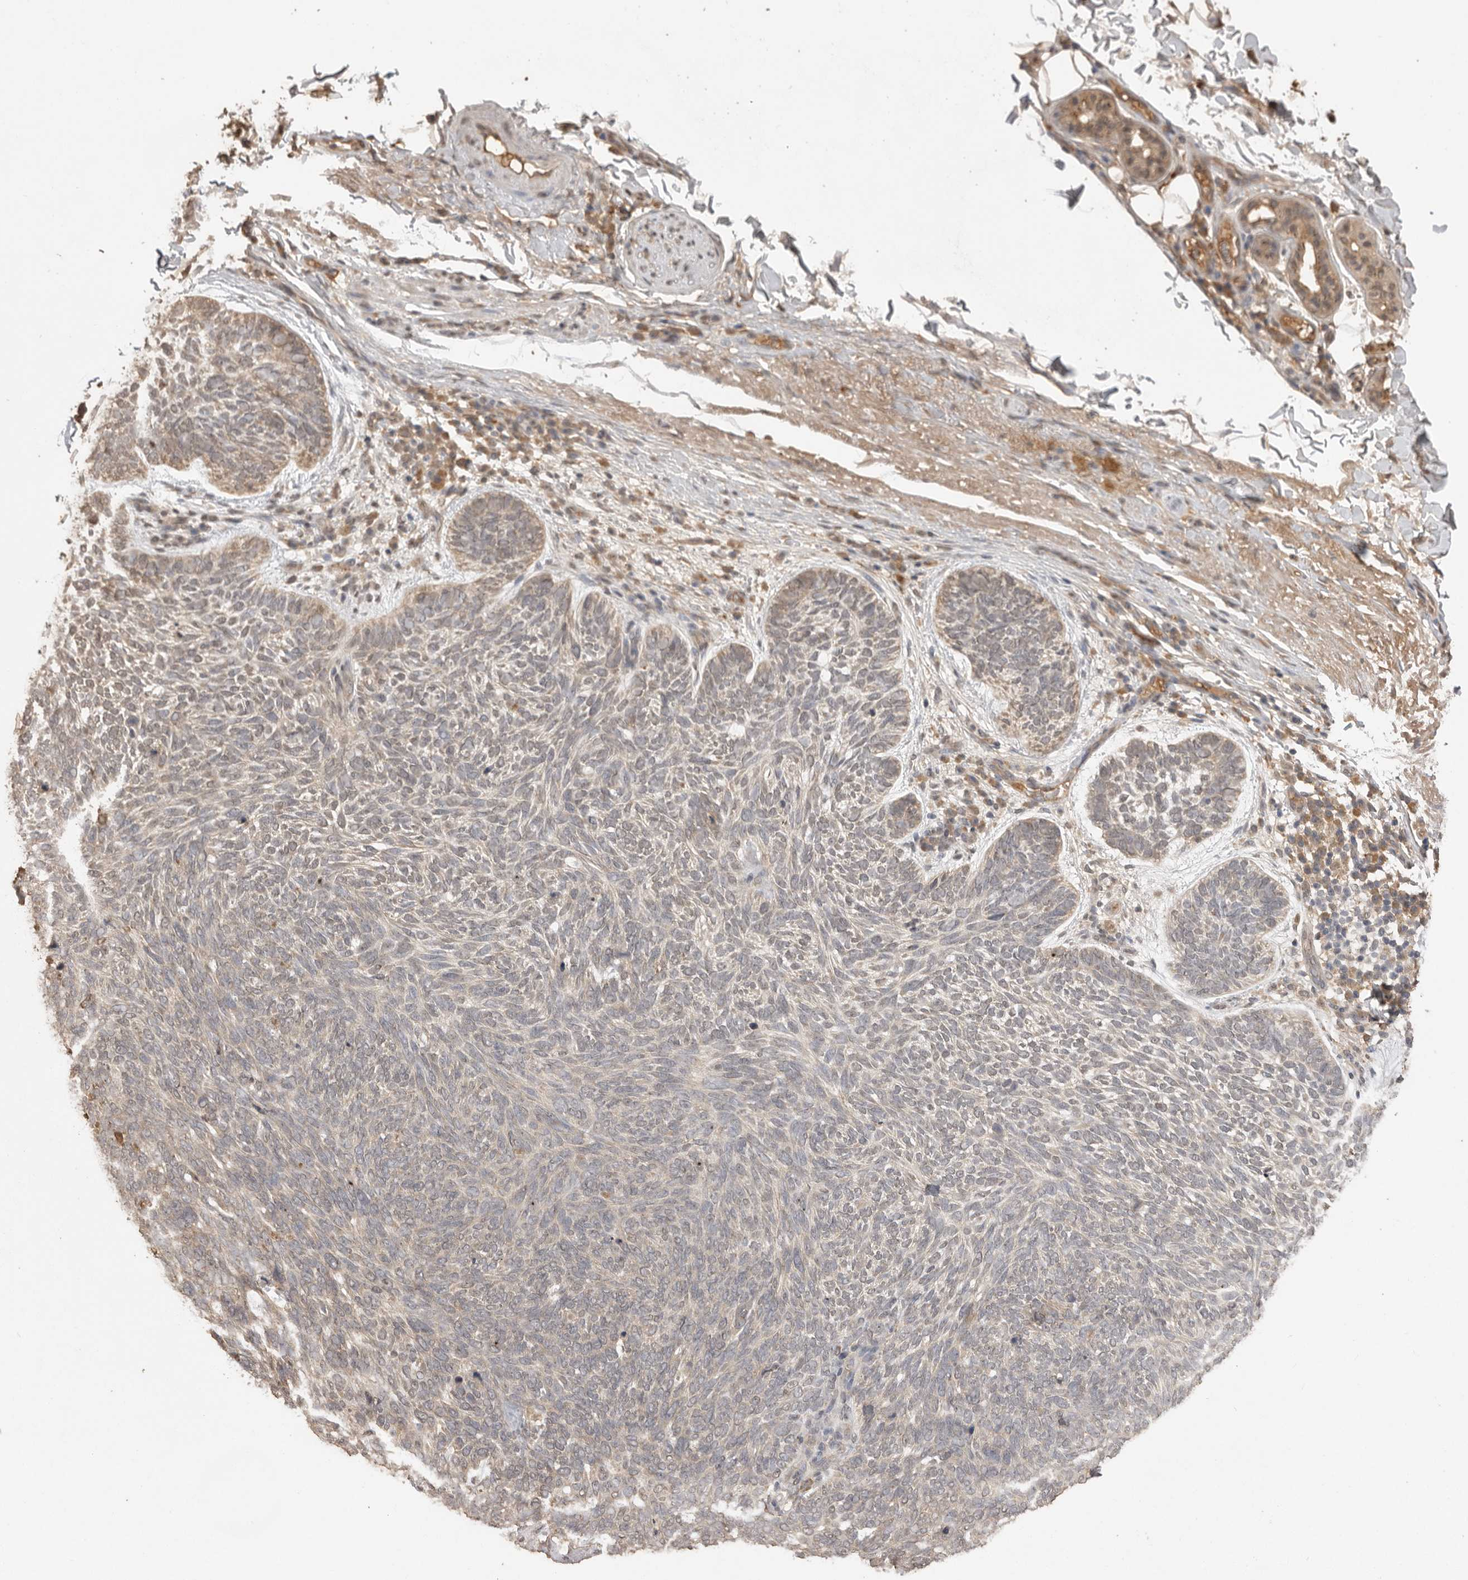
{"staining": {"intensity": "weak", "quantity": "<25%", "location": "cytoplasmic/membranous"}, "tissue": "skin cancer", "cell_type": "Tumor cells", "image_type": "cancer", "snomed": [{"axis": "morphology", "description": "Basal cell carcinoma"}, {"axis": "topography", "description": "Skin"}], "caption": "Immunohistochemical staining of human basal cell carcinoma (skin) displays no significant expression in tumor cells.", "gene": "JAG2", "patient": {"sex": "female", "age": 85}}